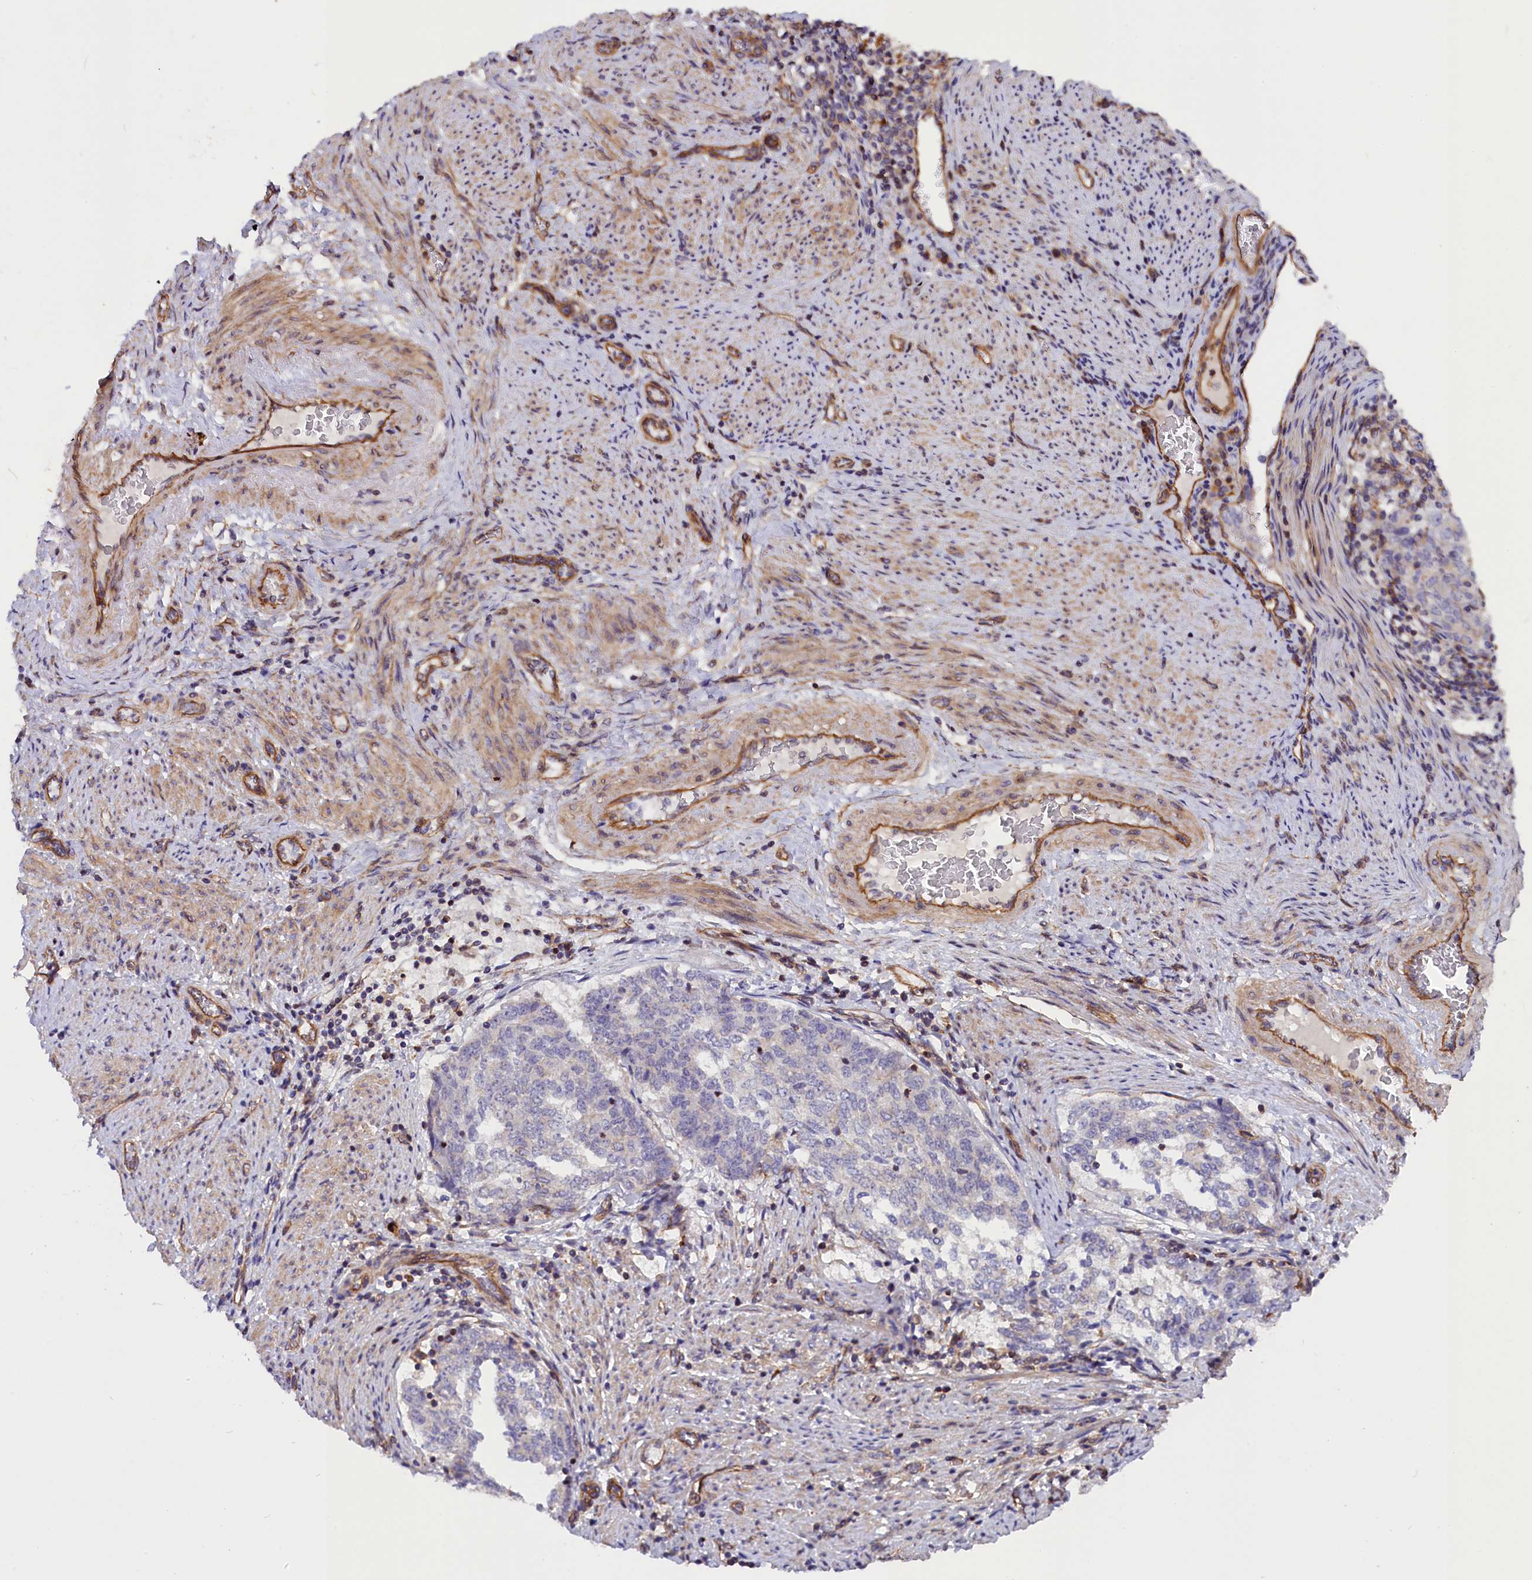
{"staining": {"intensity": "negative", "quantity": "none", "location": "none"}, "tissue": "endometrial cancer", "cell_type": "Tumor cells", "image_type": "cancer", "snomed": [{"axis": "morphology", "description": "Adenocarcinoma, NOS"}, {"axis": "topography", "description": "Endometrium"}], "caption": "The immunohistochemistry photomicrograph has no significant expression in tumor cells of adenocarcinoma (endometrial) tissue.", "gene": "MED20", "patient": {"sex": "female", "age": 80}}